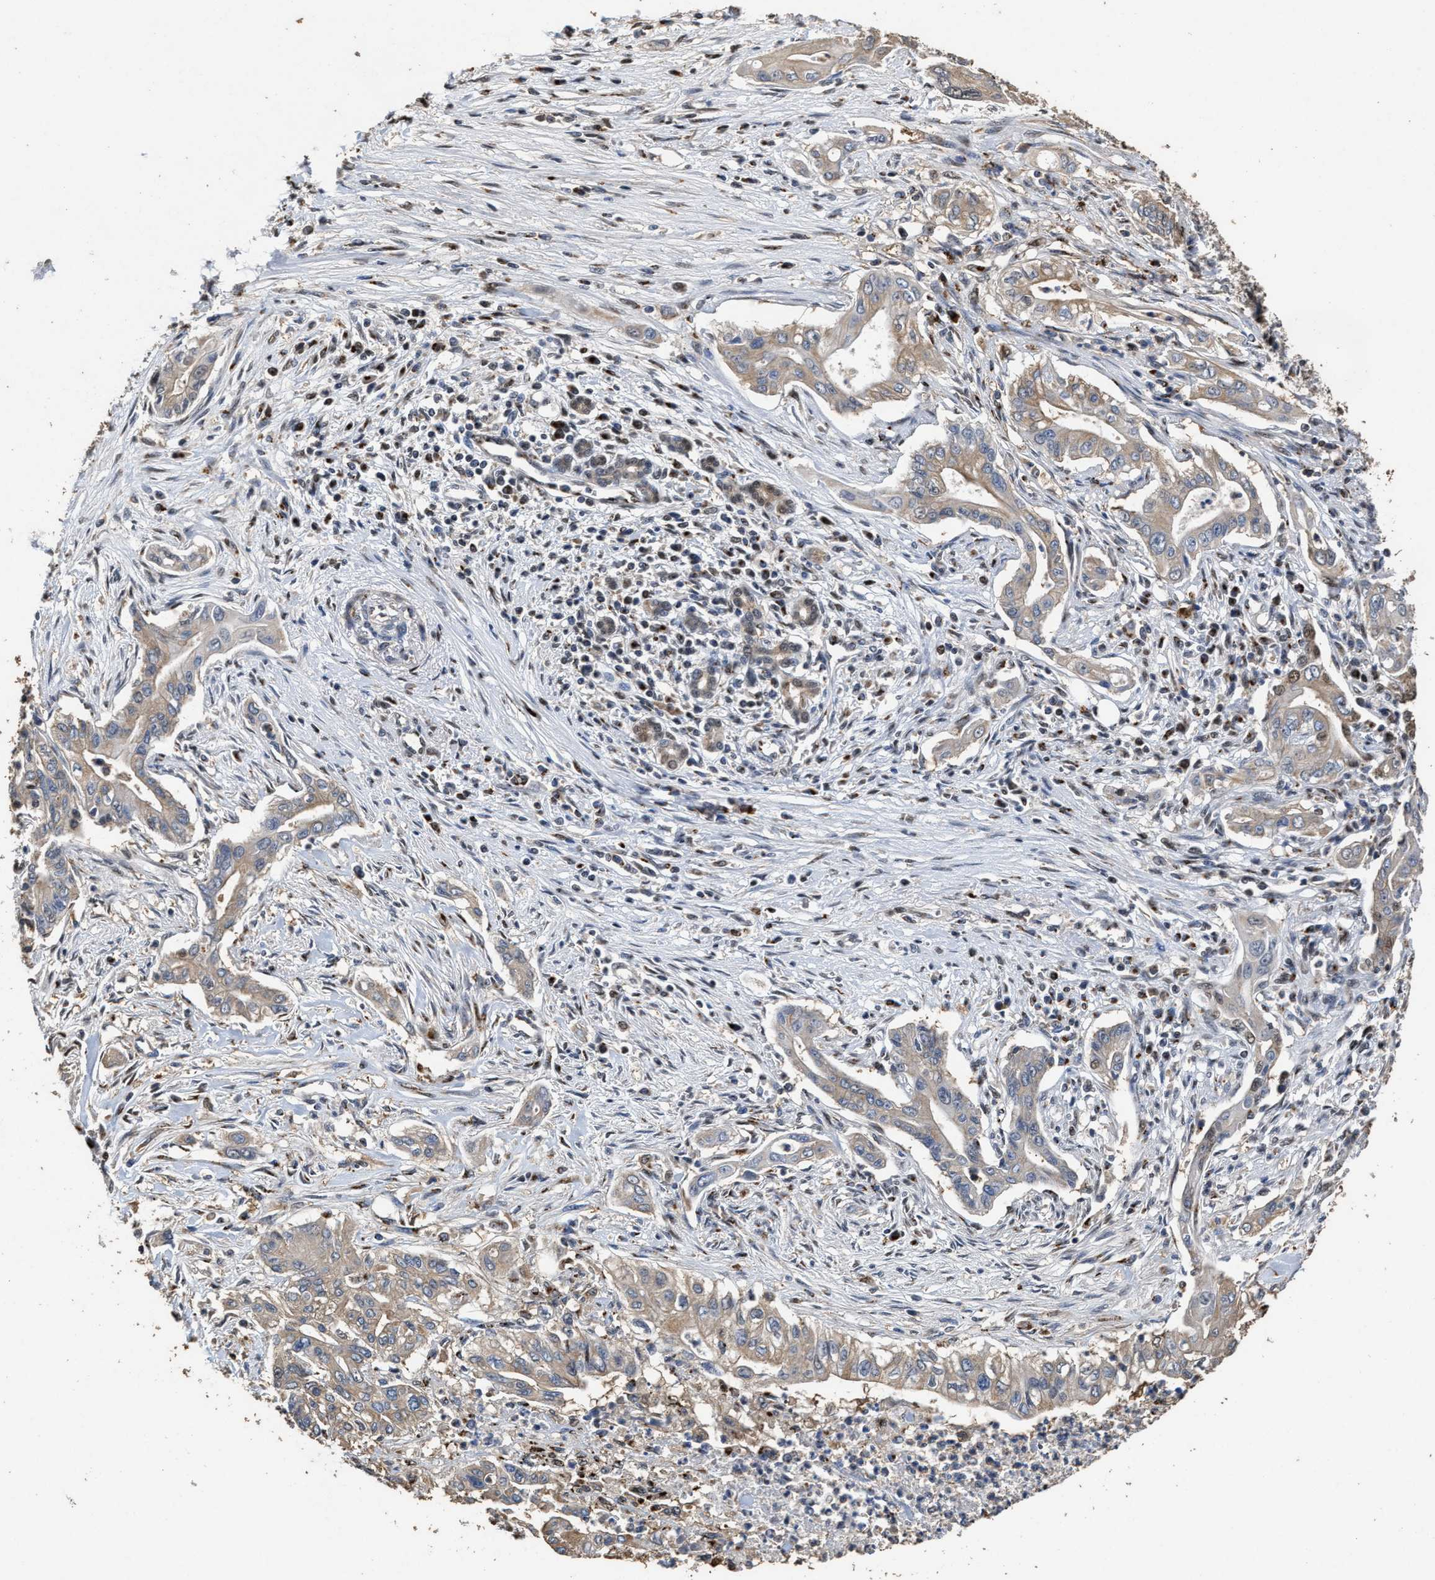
{"staining": {"intensity": "weak", "quantity": ">75%", "location": "cytoplasmic/membranous"}, "tissue": "pancreatic cancer", "cell_type": "Tumor cells", "image_type": "cancer", "snomed": [{"axis": "morphology", "description": "Adenocarcinoma, NOS"}, {"axis": "topography", "description": "Pancreas"}], "caption": "A brown stain labels weak cytoplasmic/membranous positivity of a protein in human pancreatic cancer tumor cells.", "gene": "TPST2", "patient": {"sex": "male", "age": 58}}